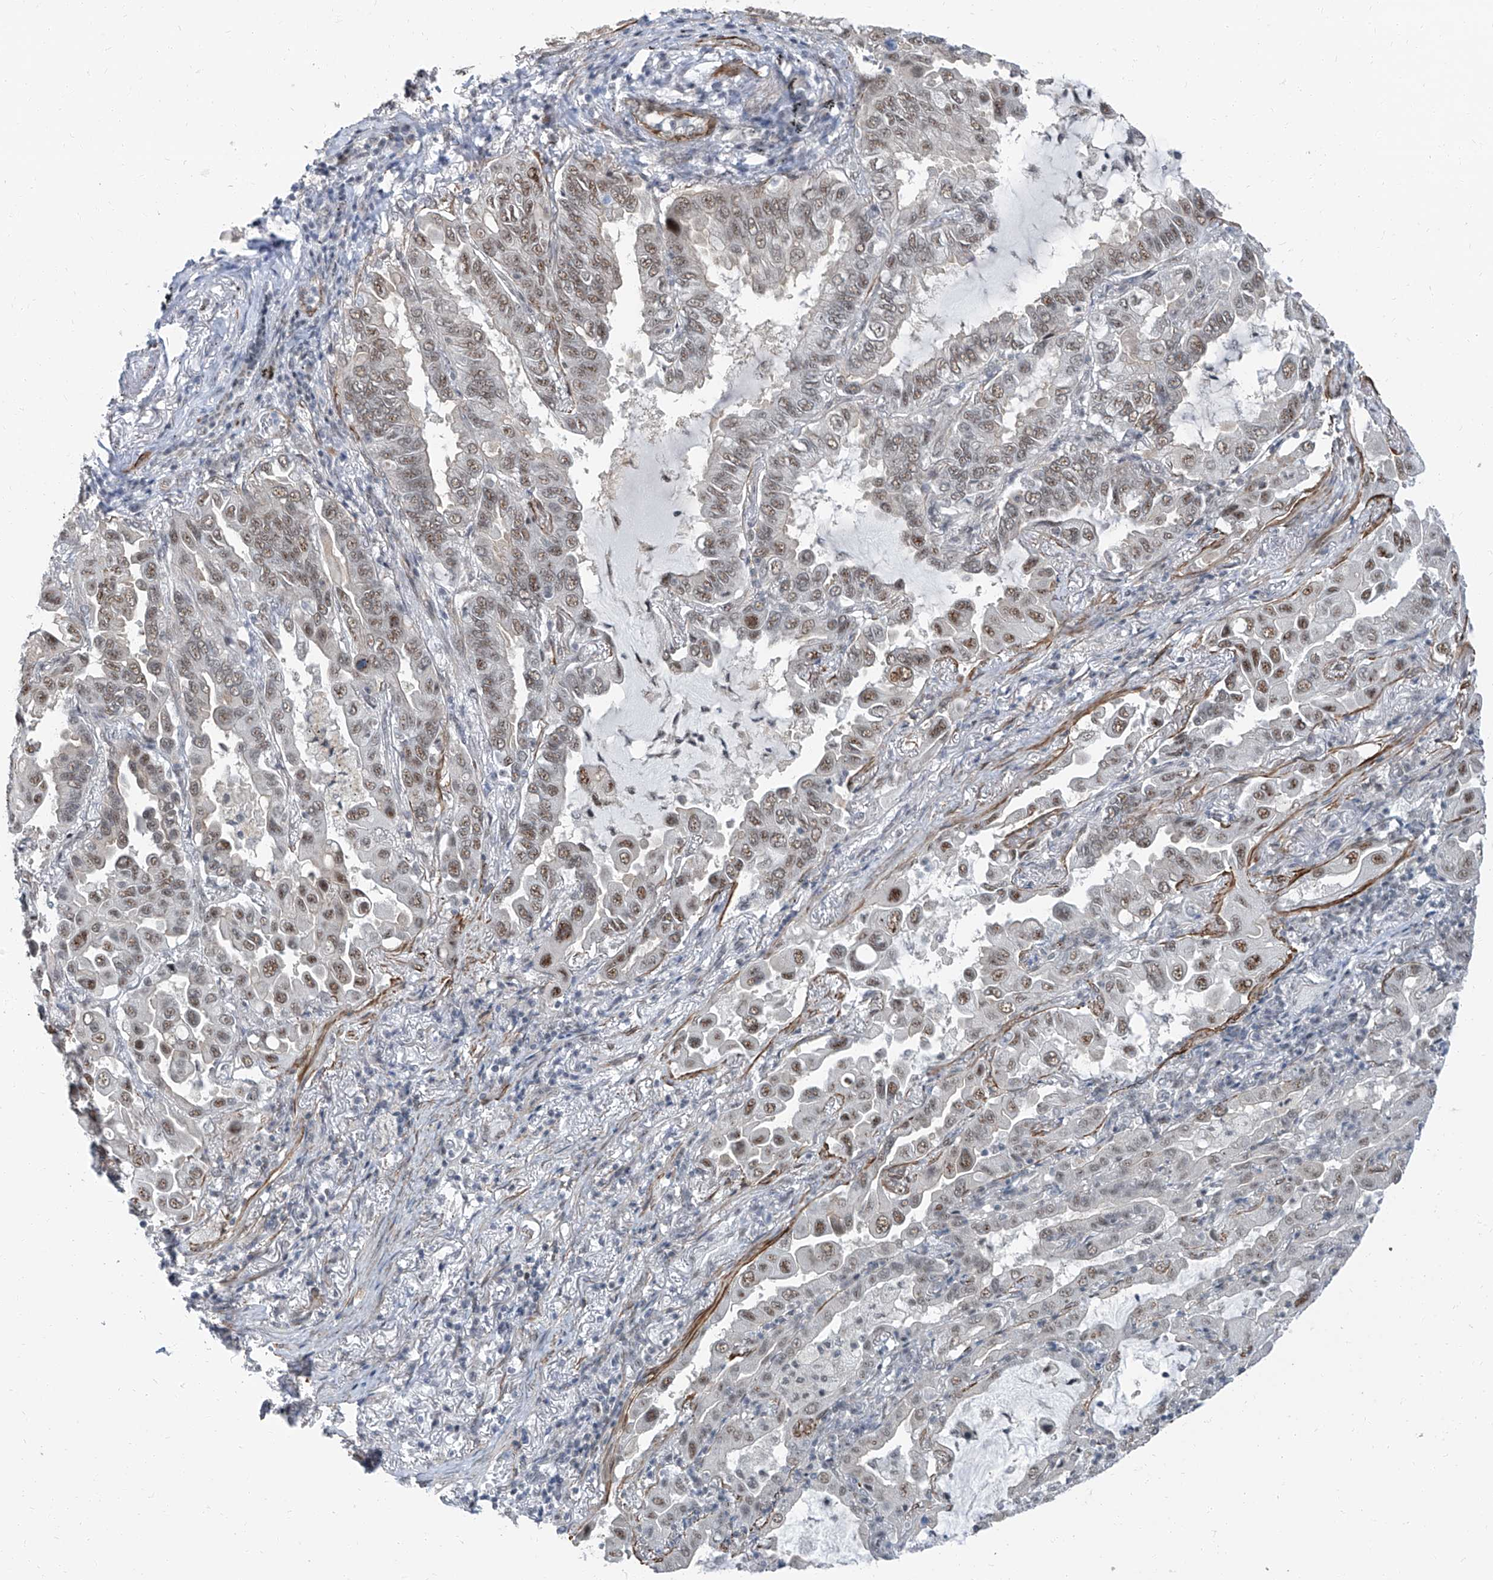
{"staining": {"intensity": "moderate", "quantity": "<25%", "location": "nuclear"}, "tissue": "lung cancer", "cell_type": "Tumor cells", "image_type": "cancer", "snomed": [{"axis": "morphology", "description": "Adenocarcinoma, NOS"}, {"axis": "topography", "description": "Lung"}], "caption": "IHC (DAB (3,3'-diaminobenzidine)) staining of lung cancer shows moderate nuclear protein expression in approximately <25% of tumor cells.", "gene": "TXLNB", "patient": {"sex": "male", "age": 64}}